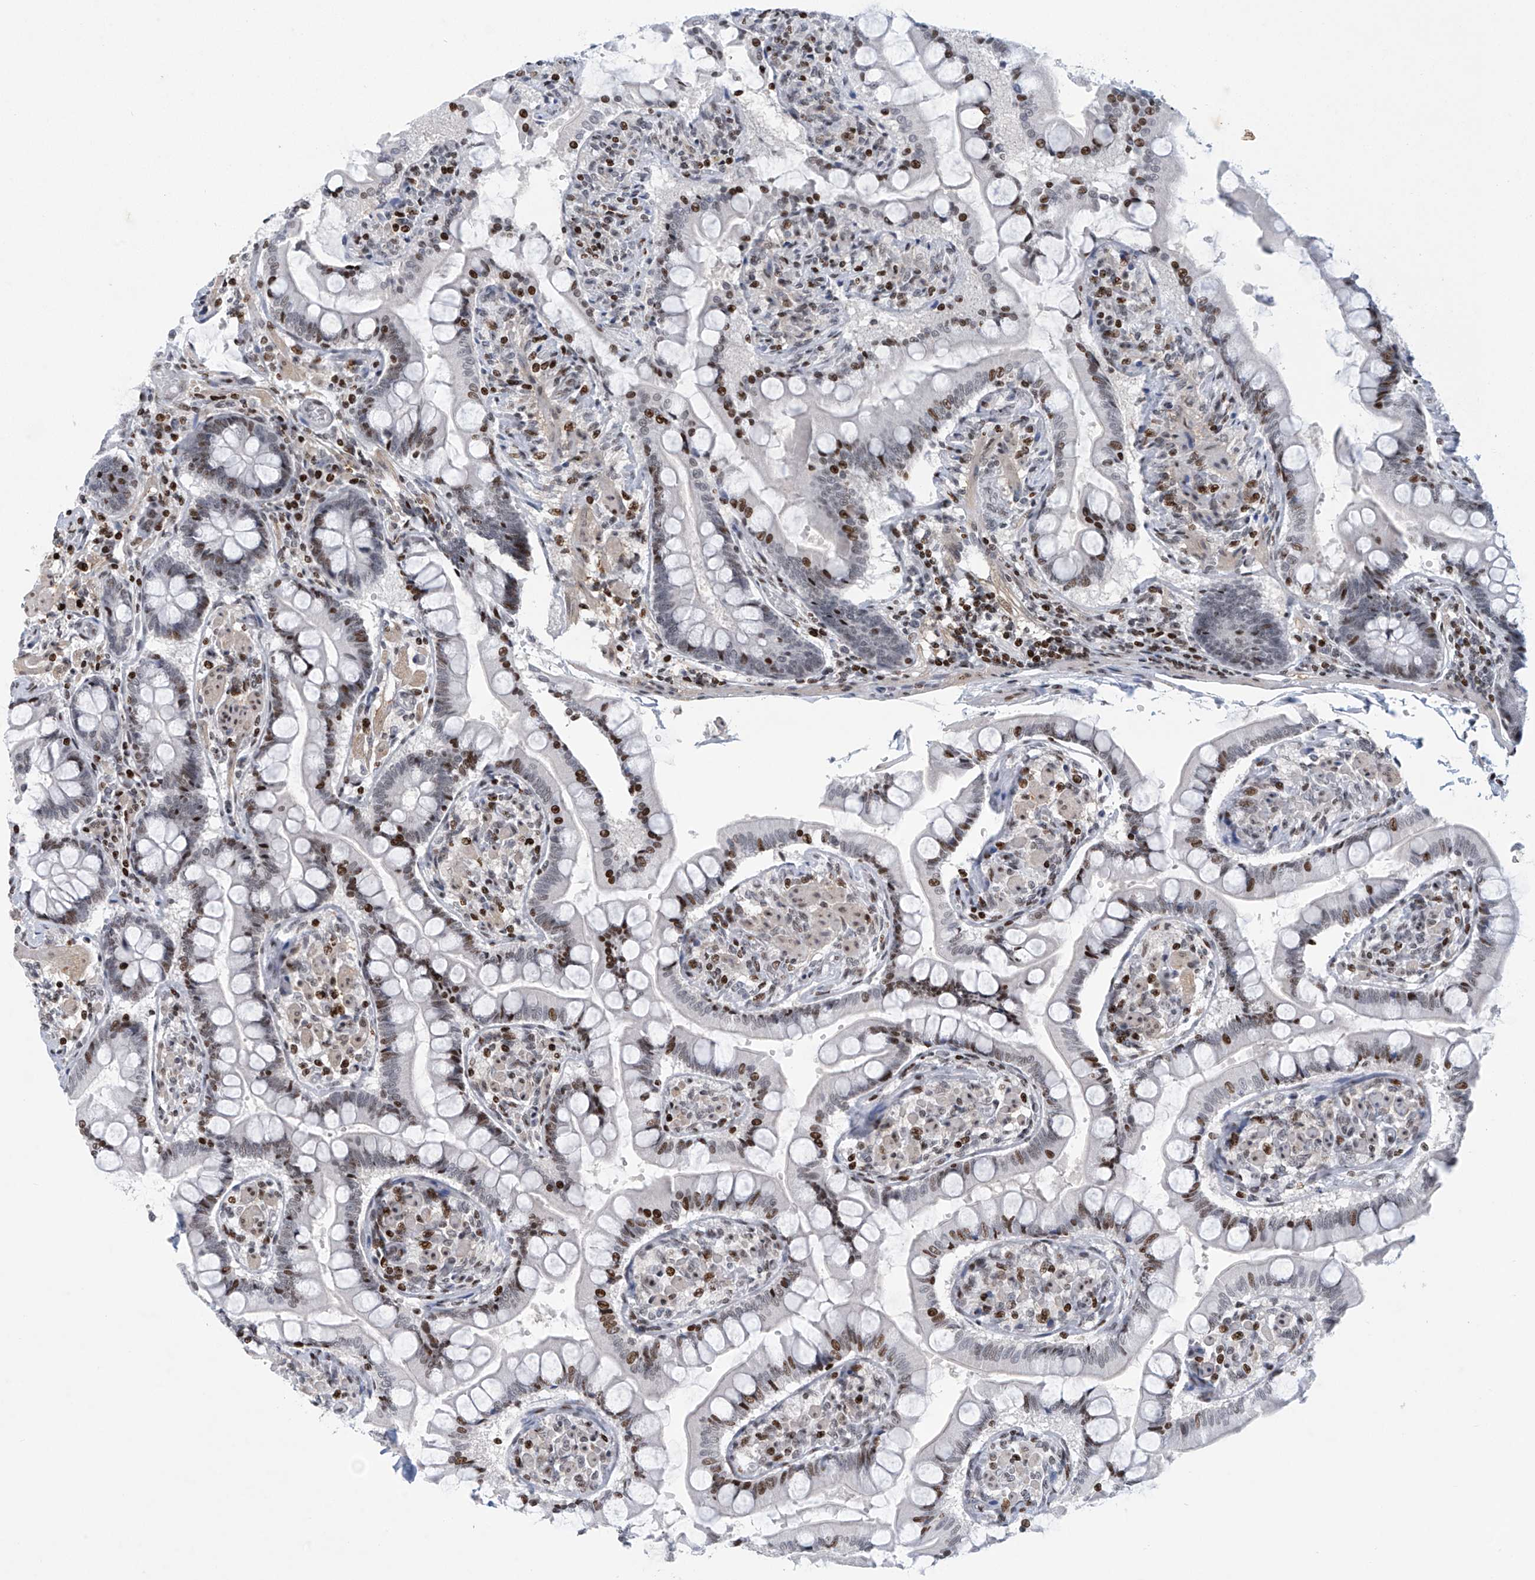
{"staining": {"intensity": "moderate", "quantity": "25%-75%", "location": "nuclear"}, "tissue": "small intestine", "cell_type": "Glandular cells", "image_type": "normal", "snomed": [{"axis": "morphology", "description": "Normal tissue, NOS"}, {"axis": "topography", "description": "Small intestine"}], "caption": "This histopathology image demonstrates normal small intestine stained with immunohistochemistry (IHC) to label a protein in brown. The nuclear of glandular cells show moderate positivity for the protein. Nuclei are counter-stained blue.", "gene": "RFX7", "patient": {"sex": "male", "age": 41}}